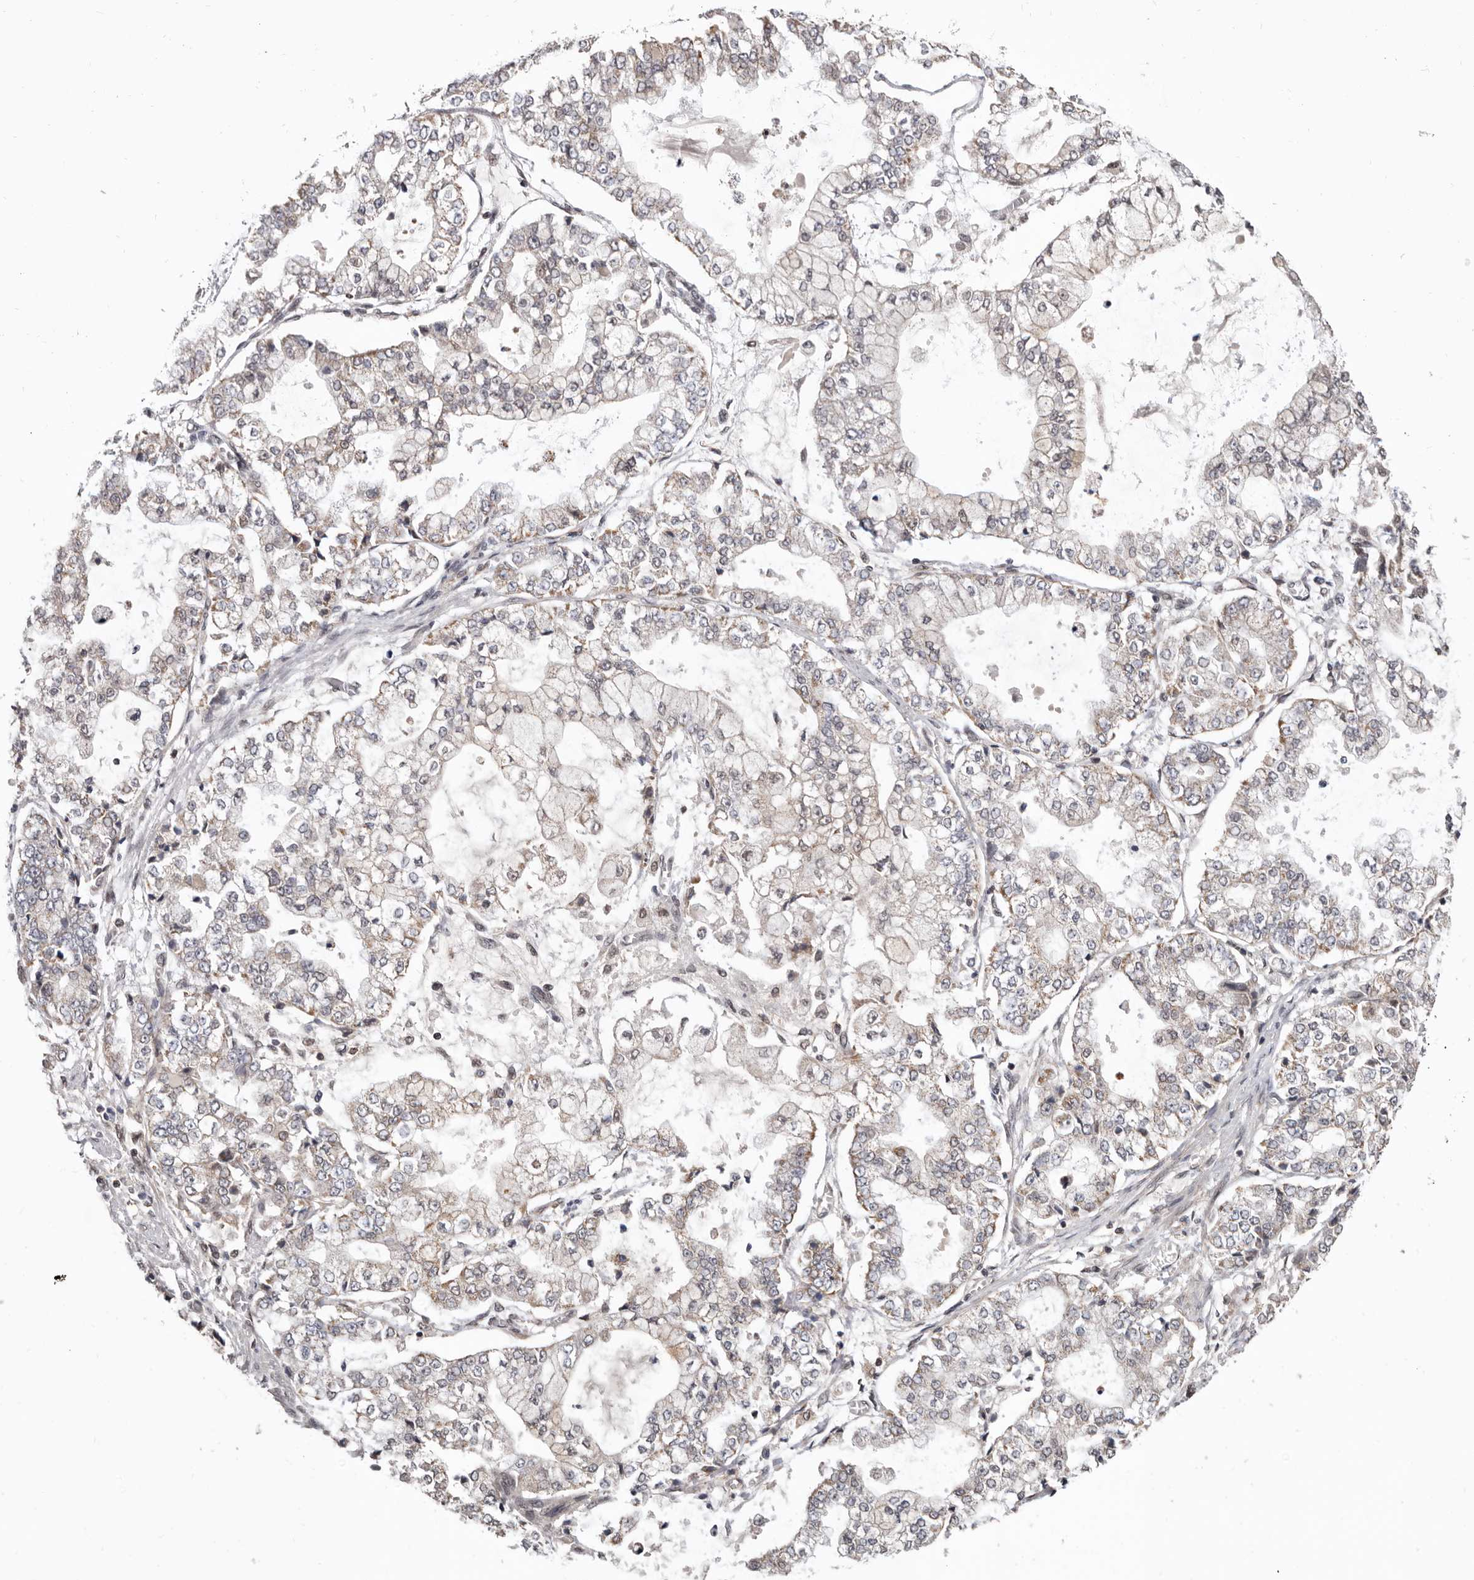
{"staining": {"intensity": "weak", "quantity": "25%-75%", "location": "cytoplasmic/membranous"}, "tissue": "stomach cancer", "cell_type": "Tumor cells", "image_type": "cancer", "snomed": [{"axis": "morphology", "description": "Adenocarcinoma, NOS"}, {"axis": "topography", "description": "Stomach"}], "caption": "Tumor cells reveal weak cytoplasmic/membranous positivity in about 25%-75% of cells in adenocarcinoma (stomach). The protein of interest is stained brown, and the nuclei are stained in blue (DAB (3,3'-diaminobenzidine) IHC with brightfield microscopy, high magnification).", "gene": "MOGAT2", "patient": {"sex": "male", "age": 76}}